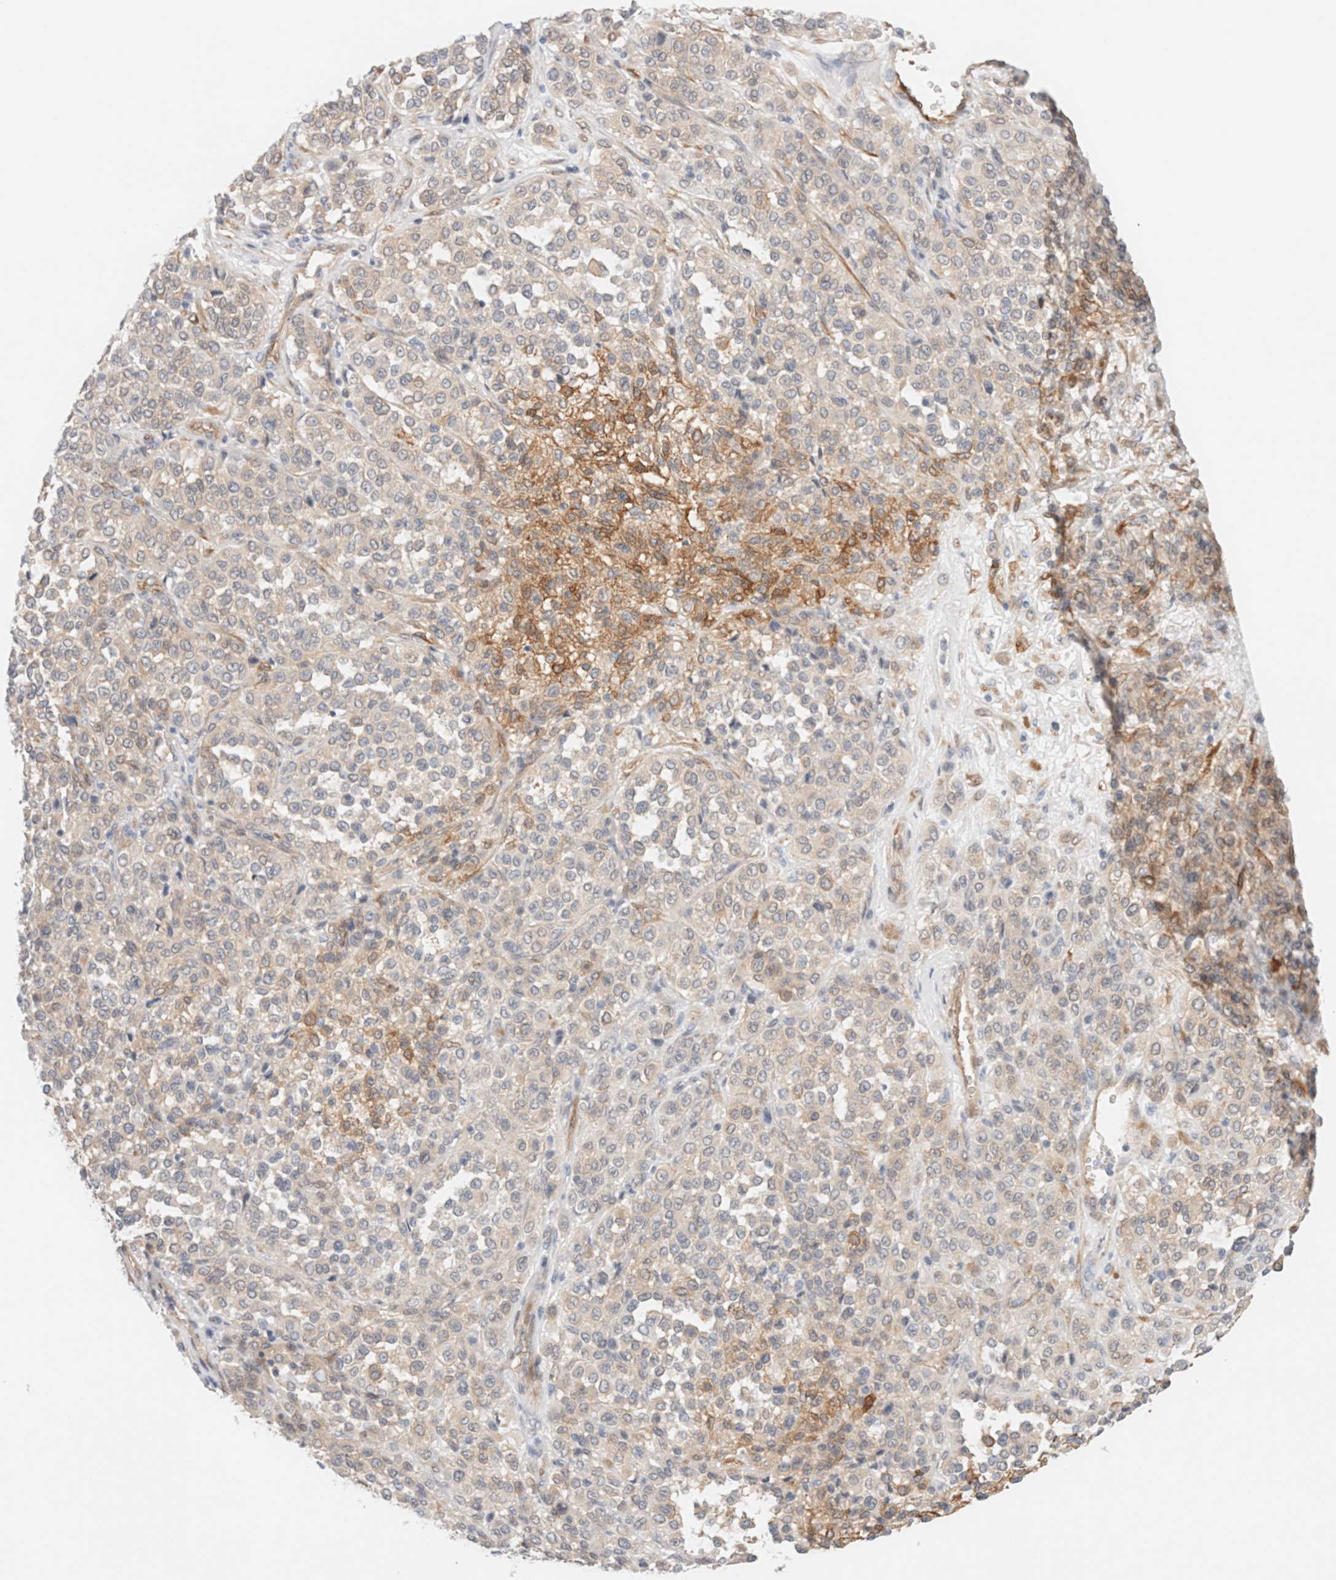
{"staining": {"intensity": "weak", "quantity": "<25%", "location": "cytoplasmic/membranous"}, "tissue": "melanoma", "cell_type": "Tumor cells", "image_type": "cancer", "snomed": [{"axis": "morphology", "description": "Malignant melanoma, Metastatic site"}, {"axis": "topography", "description": "Pancreas"}], "caption": "Immunohistochemistry (IHC) photomicrograph of neoplastic tissue: human melanoma stained with DAB exhibits no significant protein staining in tumor cells.", "gene": "LMCD1", "patient": {"sex": "female", "age": 30}}